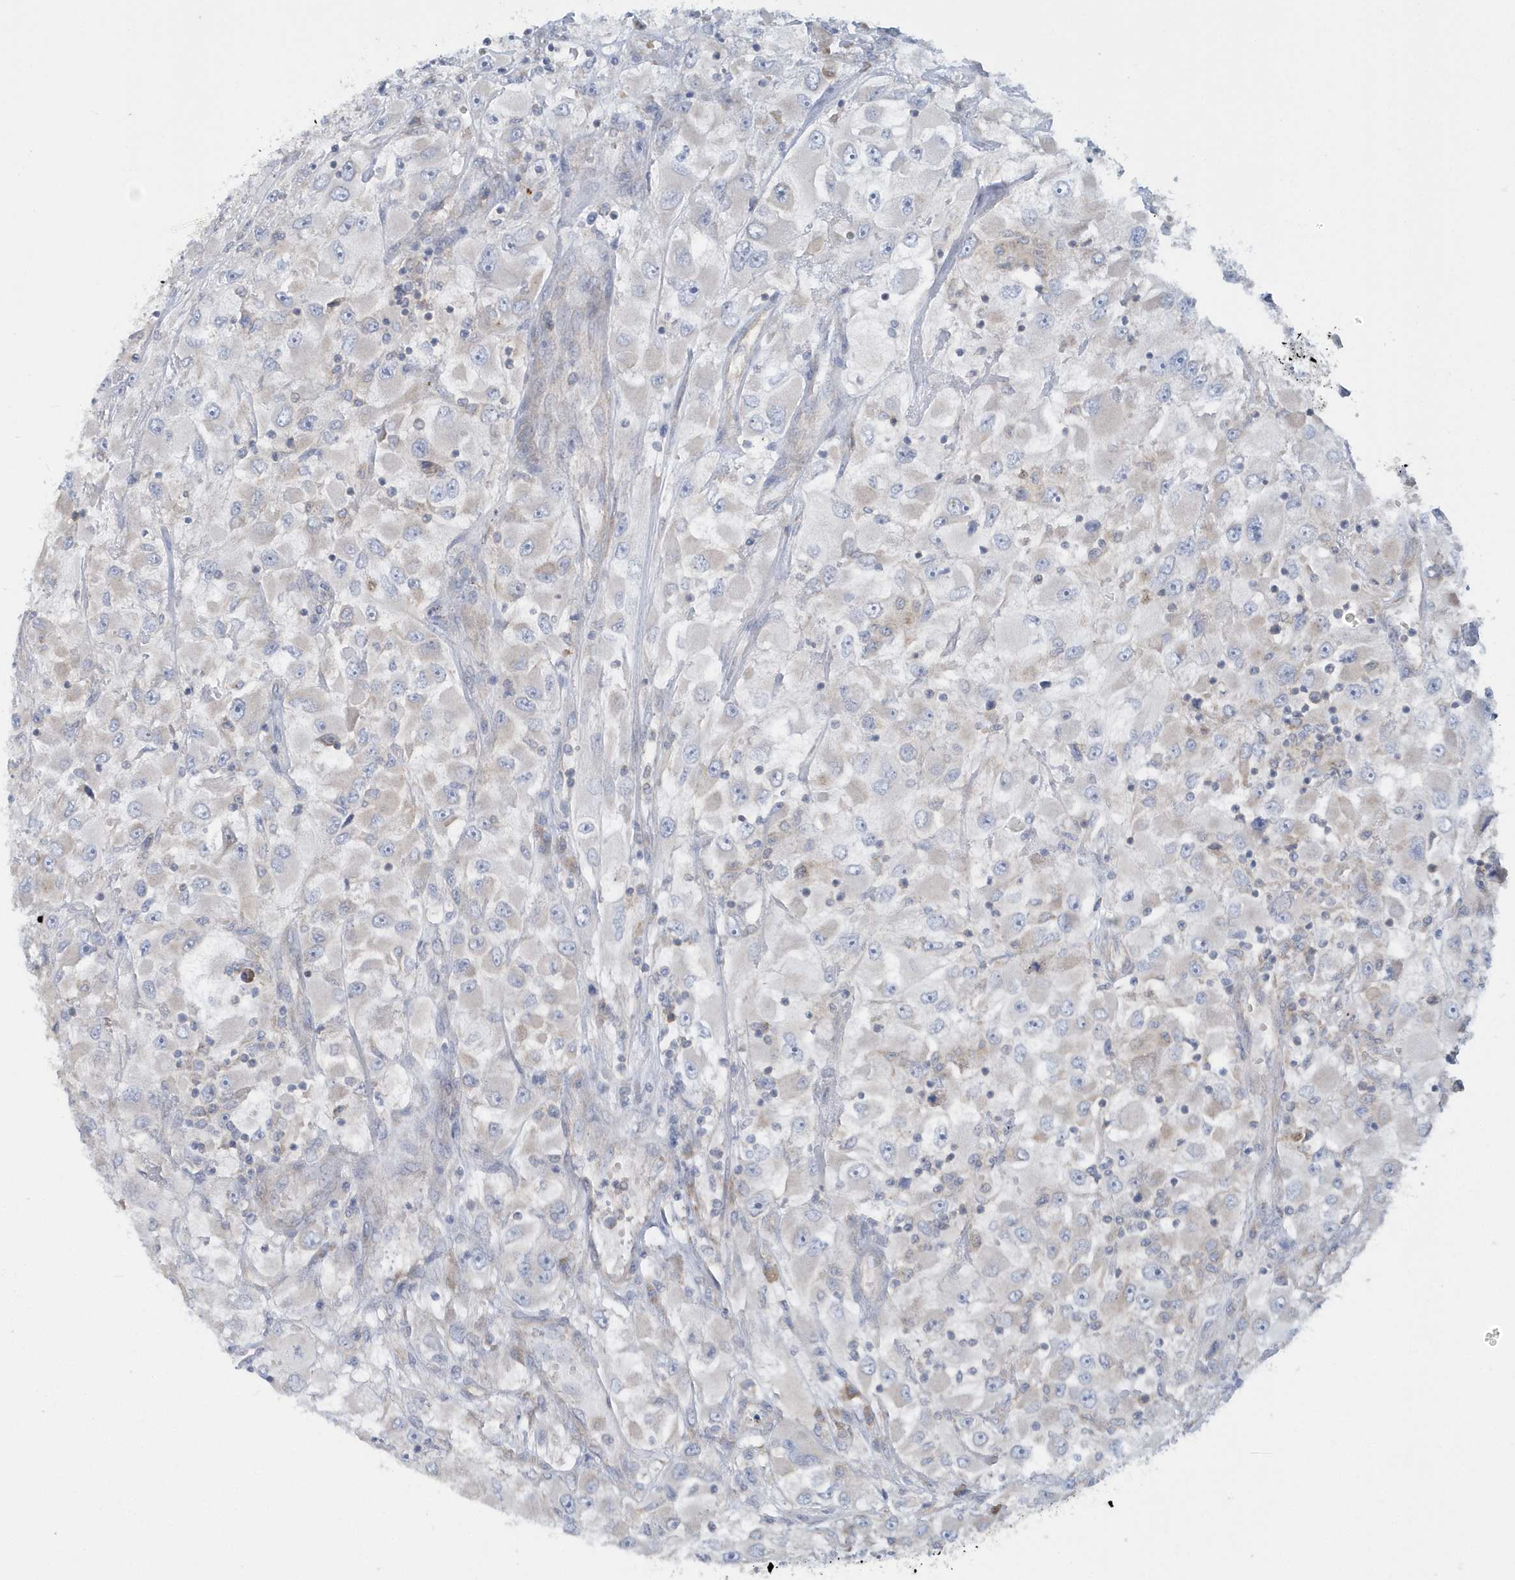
{"staining": {"intensity": "negative", "quantity": "none", "location": "none"}, "tissue": "renal cancer", "cell_type": "Tumor cells", "image_type": "cancer", "snomed": [{"axis": "morphology", "description": "Adenocarcinoma, NOS"}, {"axis": "topography", "description": "Kidney"}], "caption": "High magnification brightfield microscopy of renal cancer stained with DAB (brown) and counterstained with hematoxylin (blue): tumor cells show no significant staining.", "gene": "EIF3C", "patient": {"sex": "female", "age": 52}}